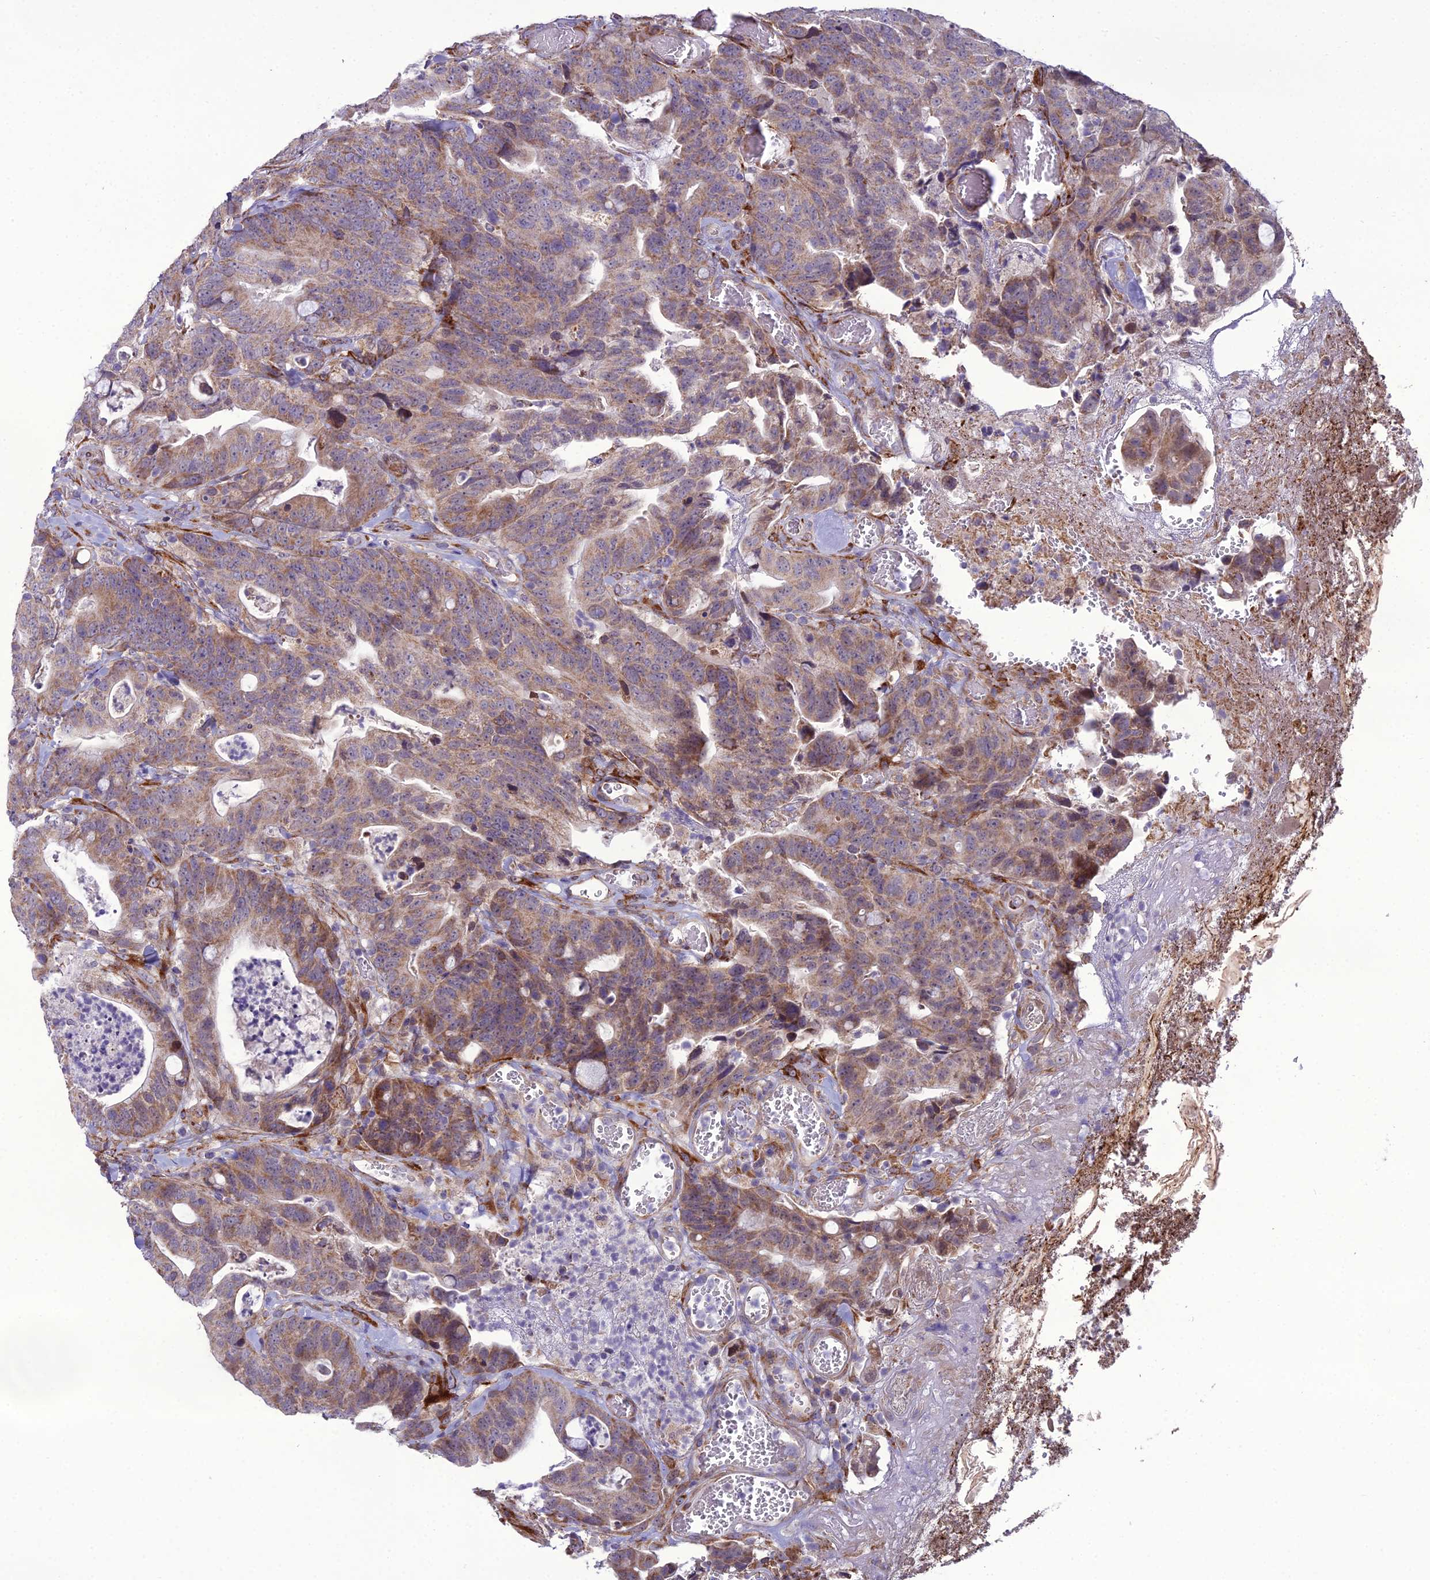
{"staining": {"intensity": "moderate", "quantity": ">75%", "location": "cytoplasmic/membranous"}, "tissue": "colorectal cancer", "cell_type": "Tumor cells", "image_type": "cancer", "snomed": [{"axis": "morphology", "description": "Adenocarcinoma, NOS"}, {"axis": "topography", "description": "Colon"}], "caption": "A brown stain labels moderate cytoplasmic/membranous positivity of a protein in colorectal cancer tumor cells.", "gene": "NODAL", "patient": {"sex": "female", "age": 82}}